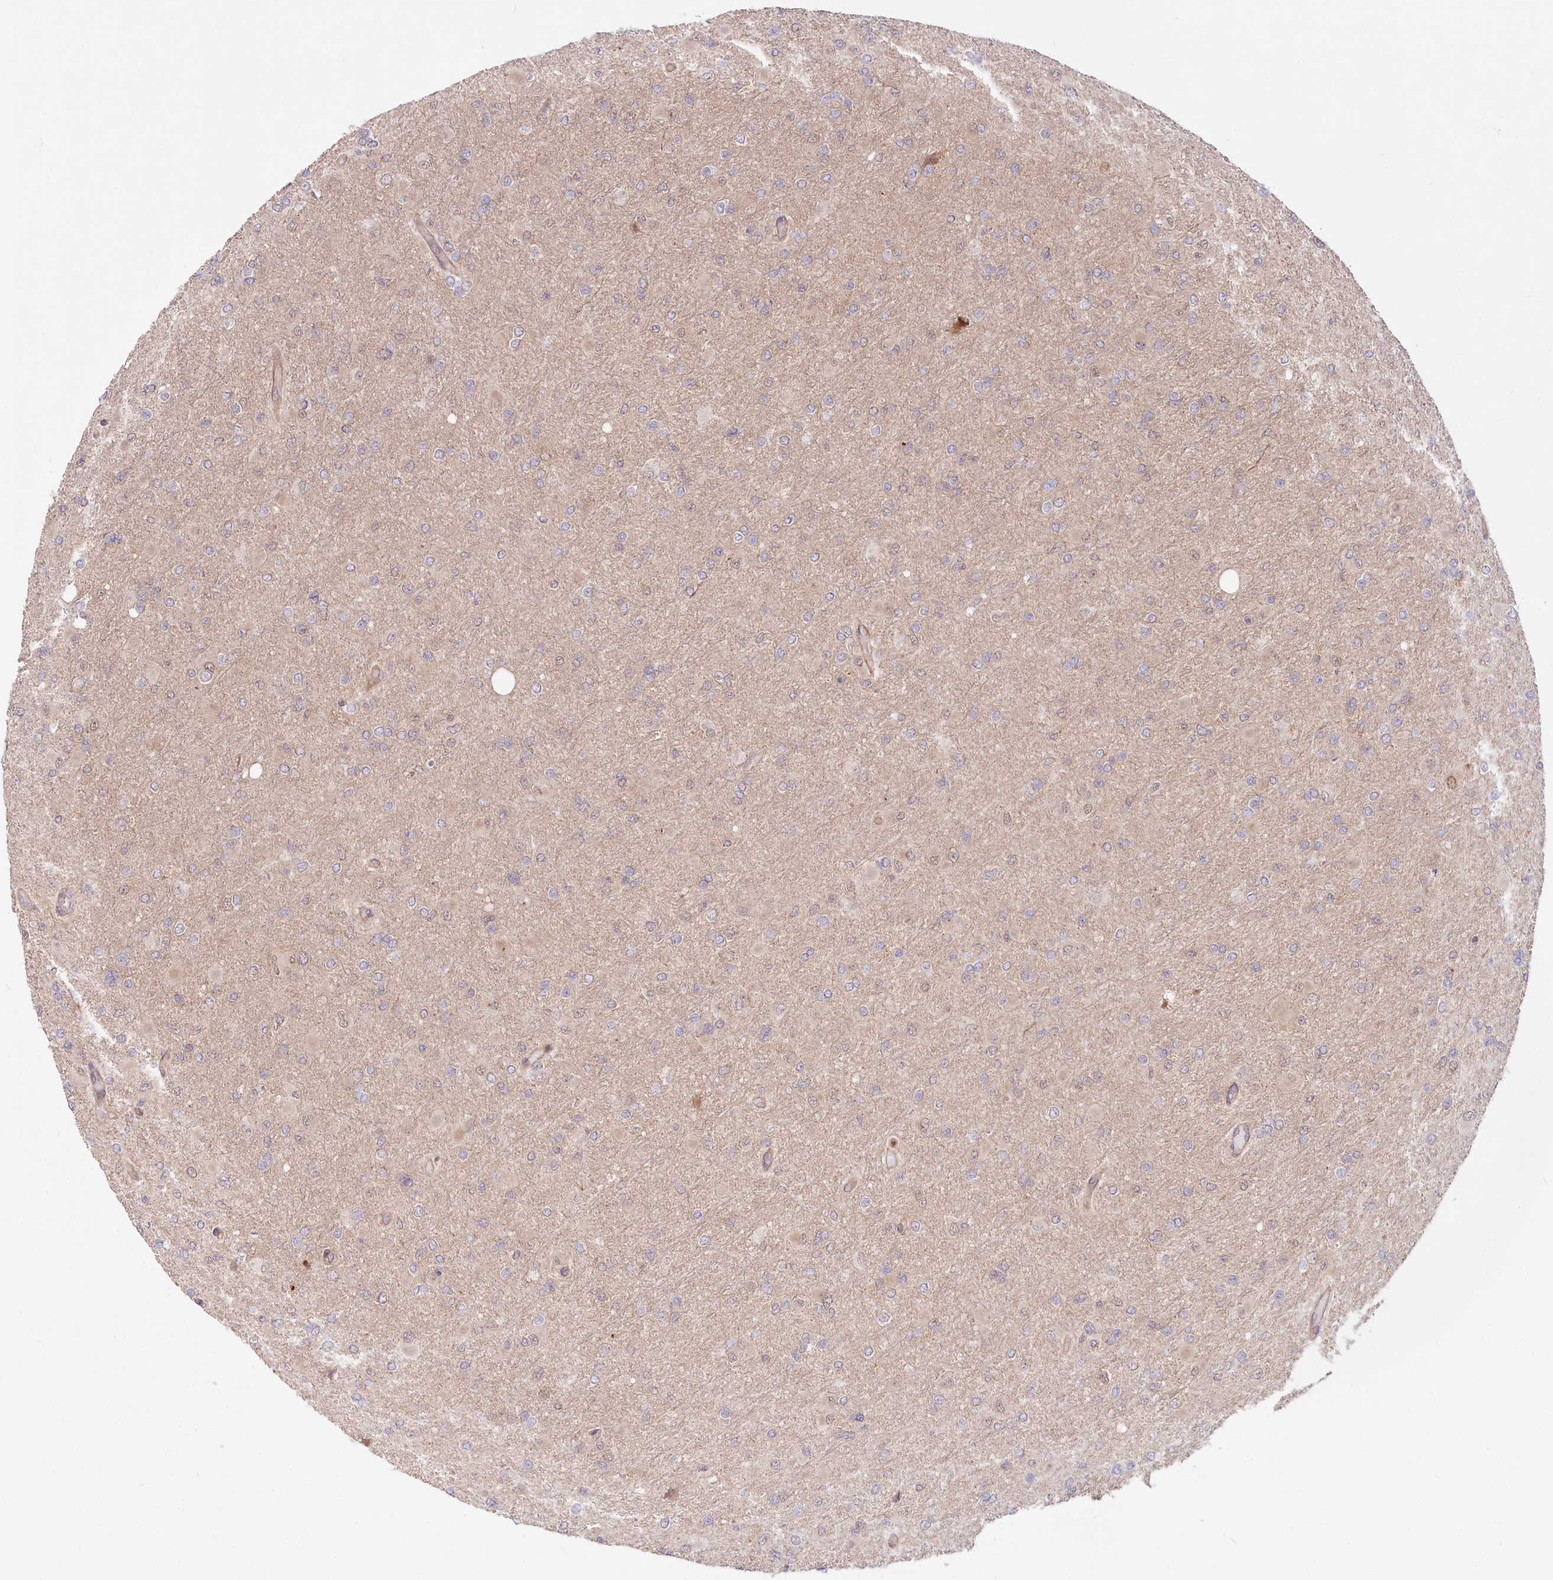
{"staining": {"intensity": "weak", "quantity": "<25%", "location": "cytoplasmic/membranous"}, "tissue": "glioma", "cell_type": "Tumor cells", "image_type": "cancer", "snomed": [{"axis": "morphology", "description": "Glioma, malignant, High grade"}, {"axis": "topography", "description": "Cerebral cortex"}], "caption": "Micrograph shows no significant protein positivity in tumor cells of malignant glioma (high-grade).", "gene": "CEP70", "patient": {"sex": "female", "age": 36}}